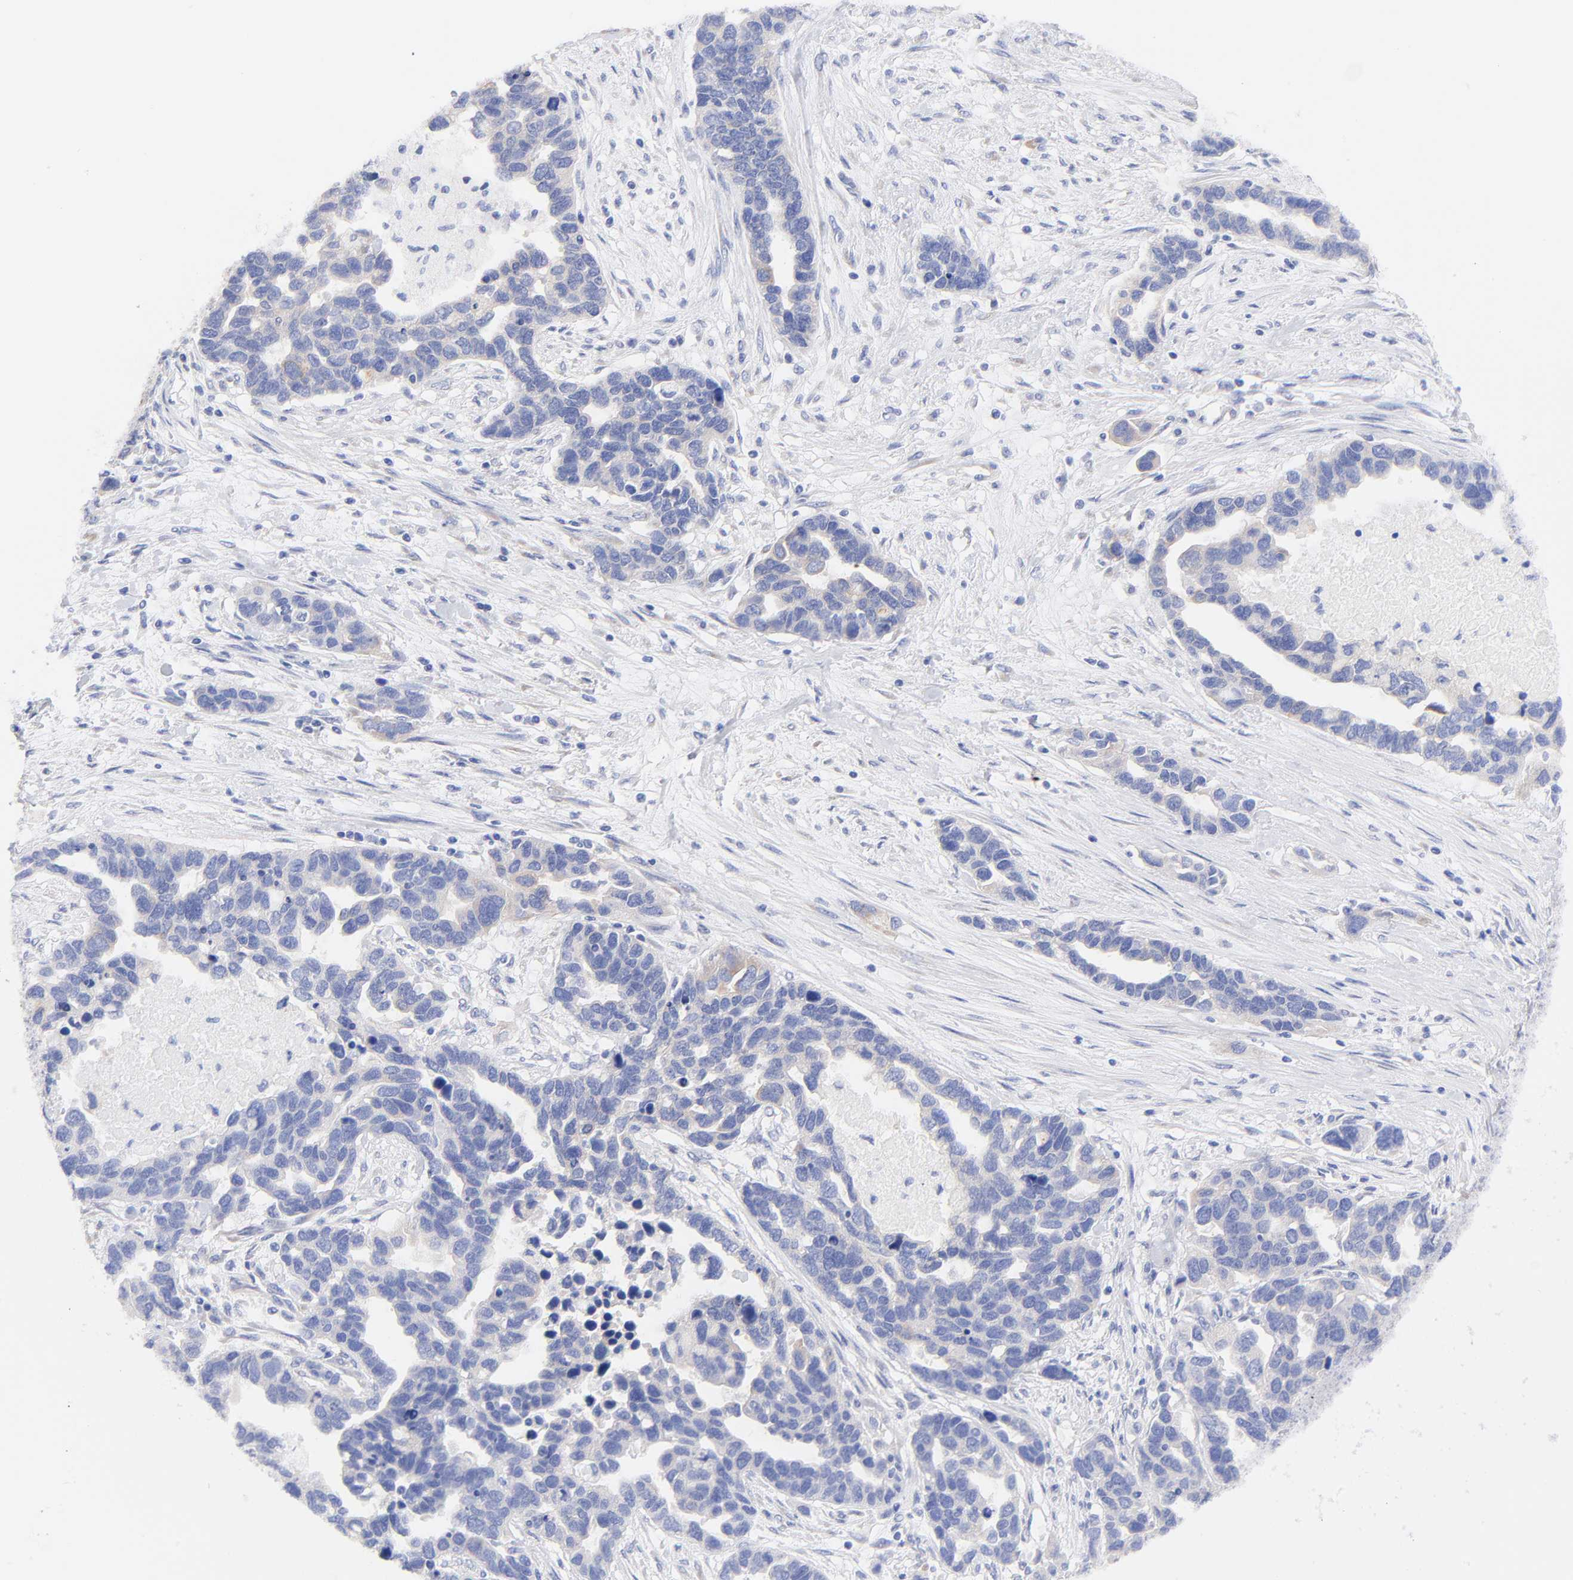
{"staining": {"intensity": "weak", "quantity": "<25%", "location": "cytoplasmic/membranous"}, "tissue": "ovarian cancer", "cell_type": "Tumor cells", "image_type": "cancer", "snomed": [{"axis": "morphology", "description": "Cystadenocarcinoma, serous, NOS"}, {"axis": "topography", "description": "Ovary"}], "caption": "Ovarian cancer (serous cystadenocarcinoma) was stained to show a protein in brown. There is no significant staining in tumor cells.", "gene": "TNFRSF13C", "patient": {"sex": "female", "age": 54}}